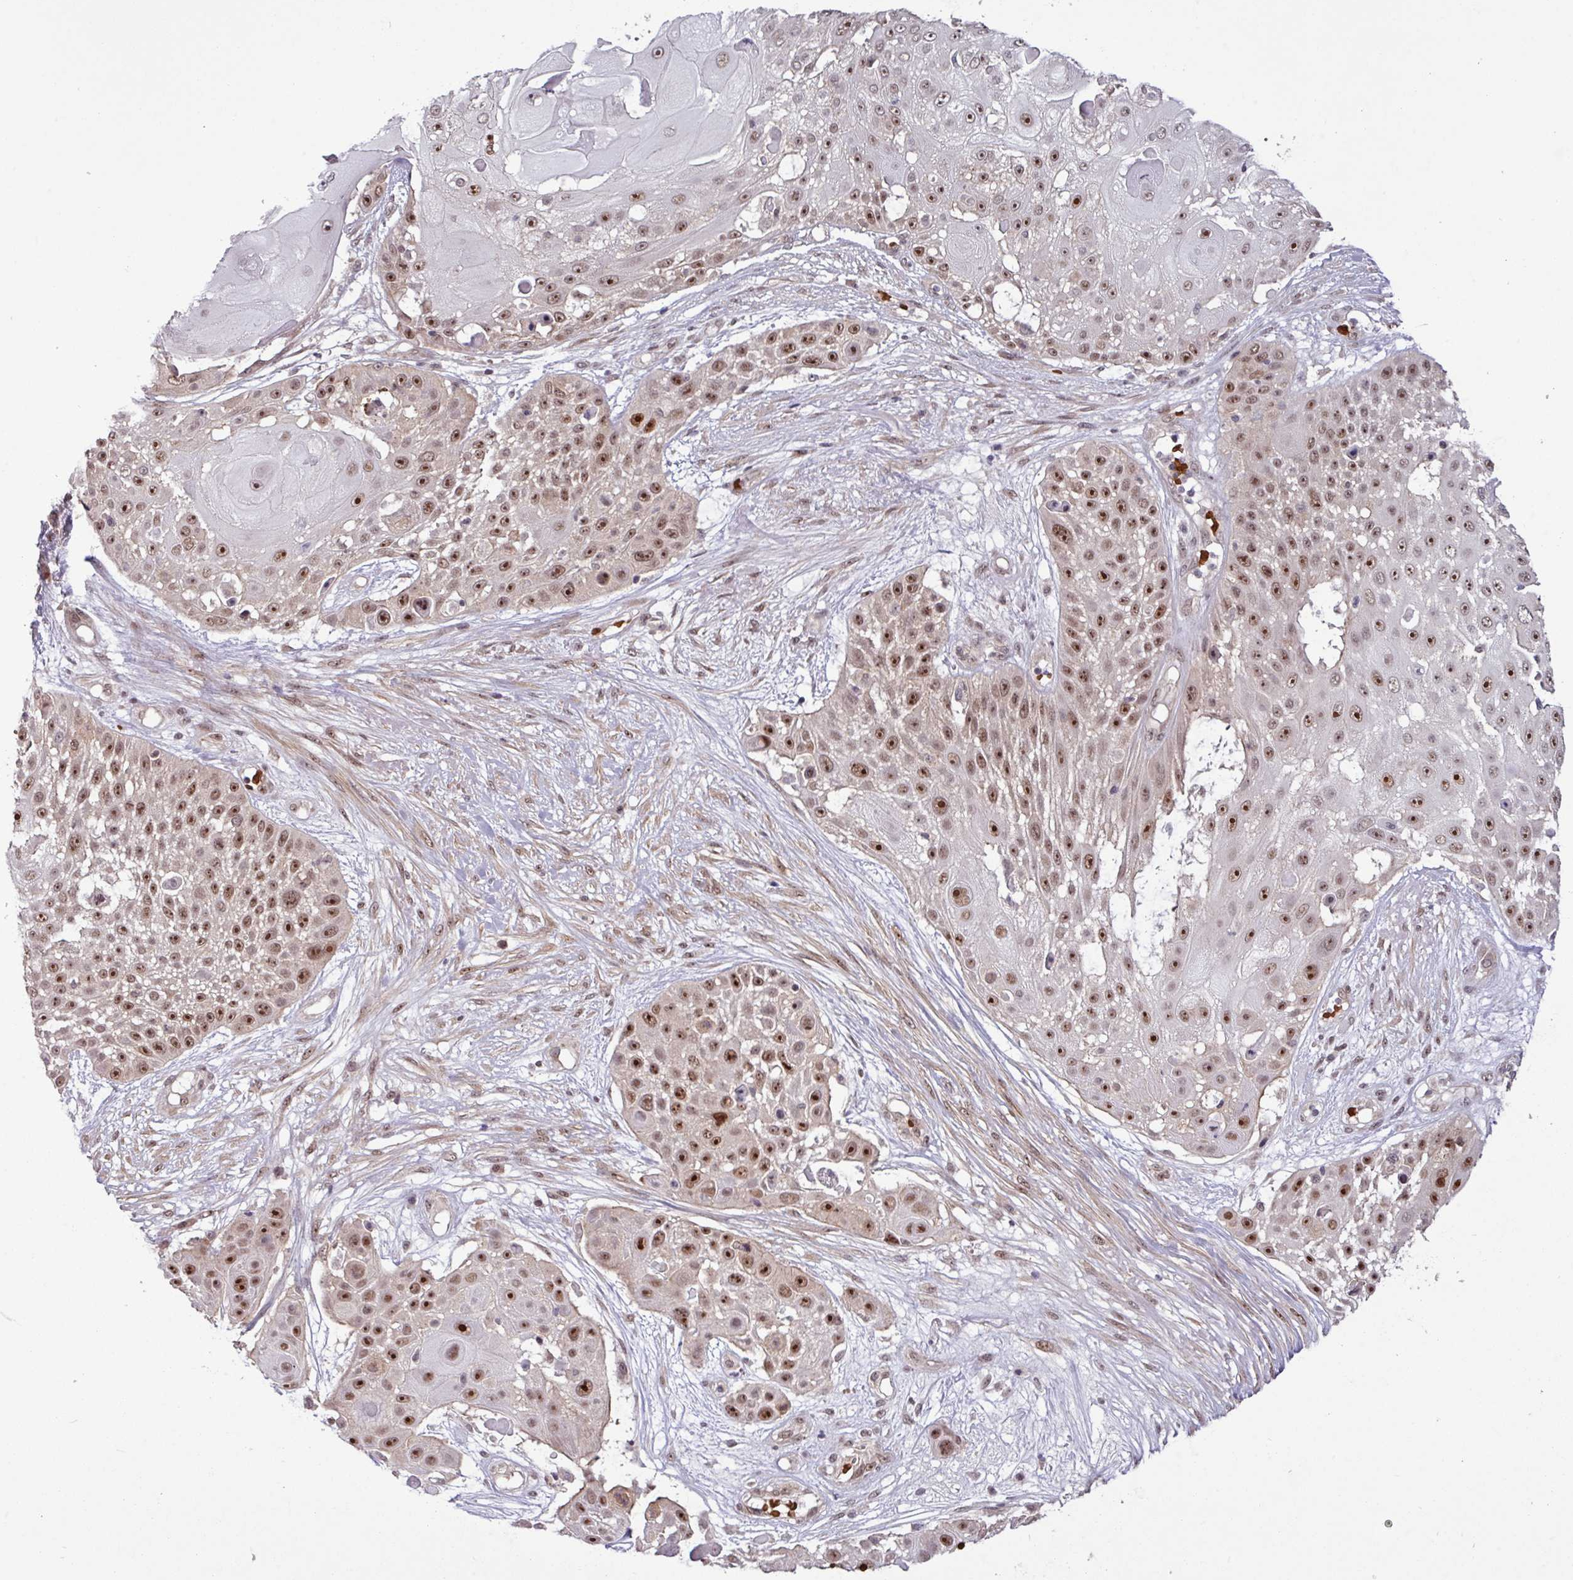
{"staining": {"intensity": "strong", "quantity": ">75%", "location": "nuclear"}, "tissue": "skin cancer", "cell_type": "Tumor cells", "image_type": "cancer", "snomed": [{"axis": "morphology", "description": "Squamous cell carcinoma, NOS"}, {"axis": "topography", "description": "Skin"}], "caption": "Brown immunohistochemical staining in human skin squamous cell carcinoma demonstrates strong nuclear staining in approximately >75% of tumor cells. (DAB IHC, brown staining for protein, blue staining for nuclei).", "gene": "C7orf50", "patient": {"sex": "female", "age": 86}}